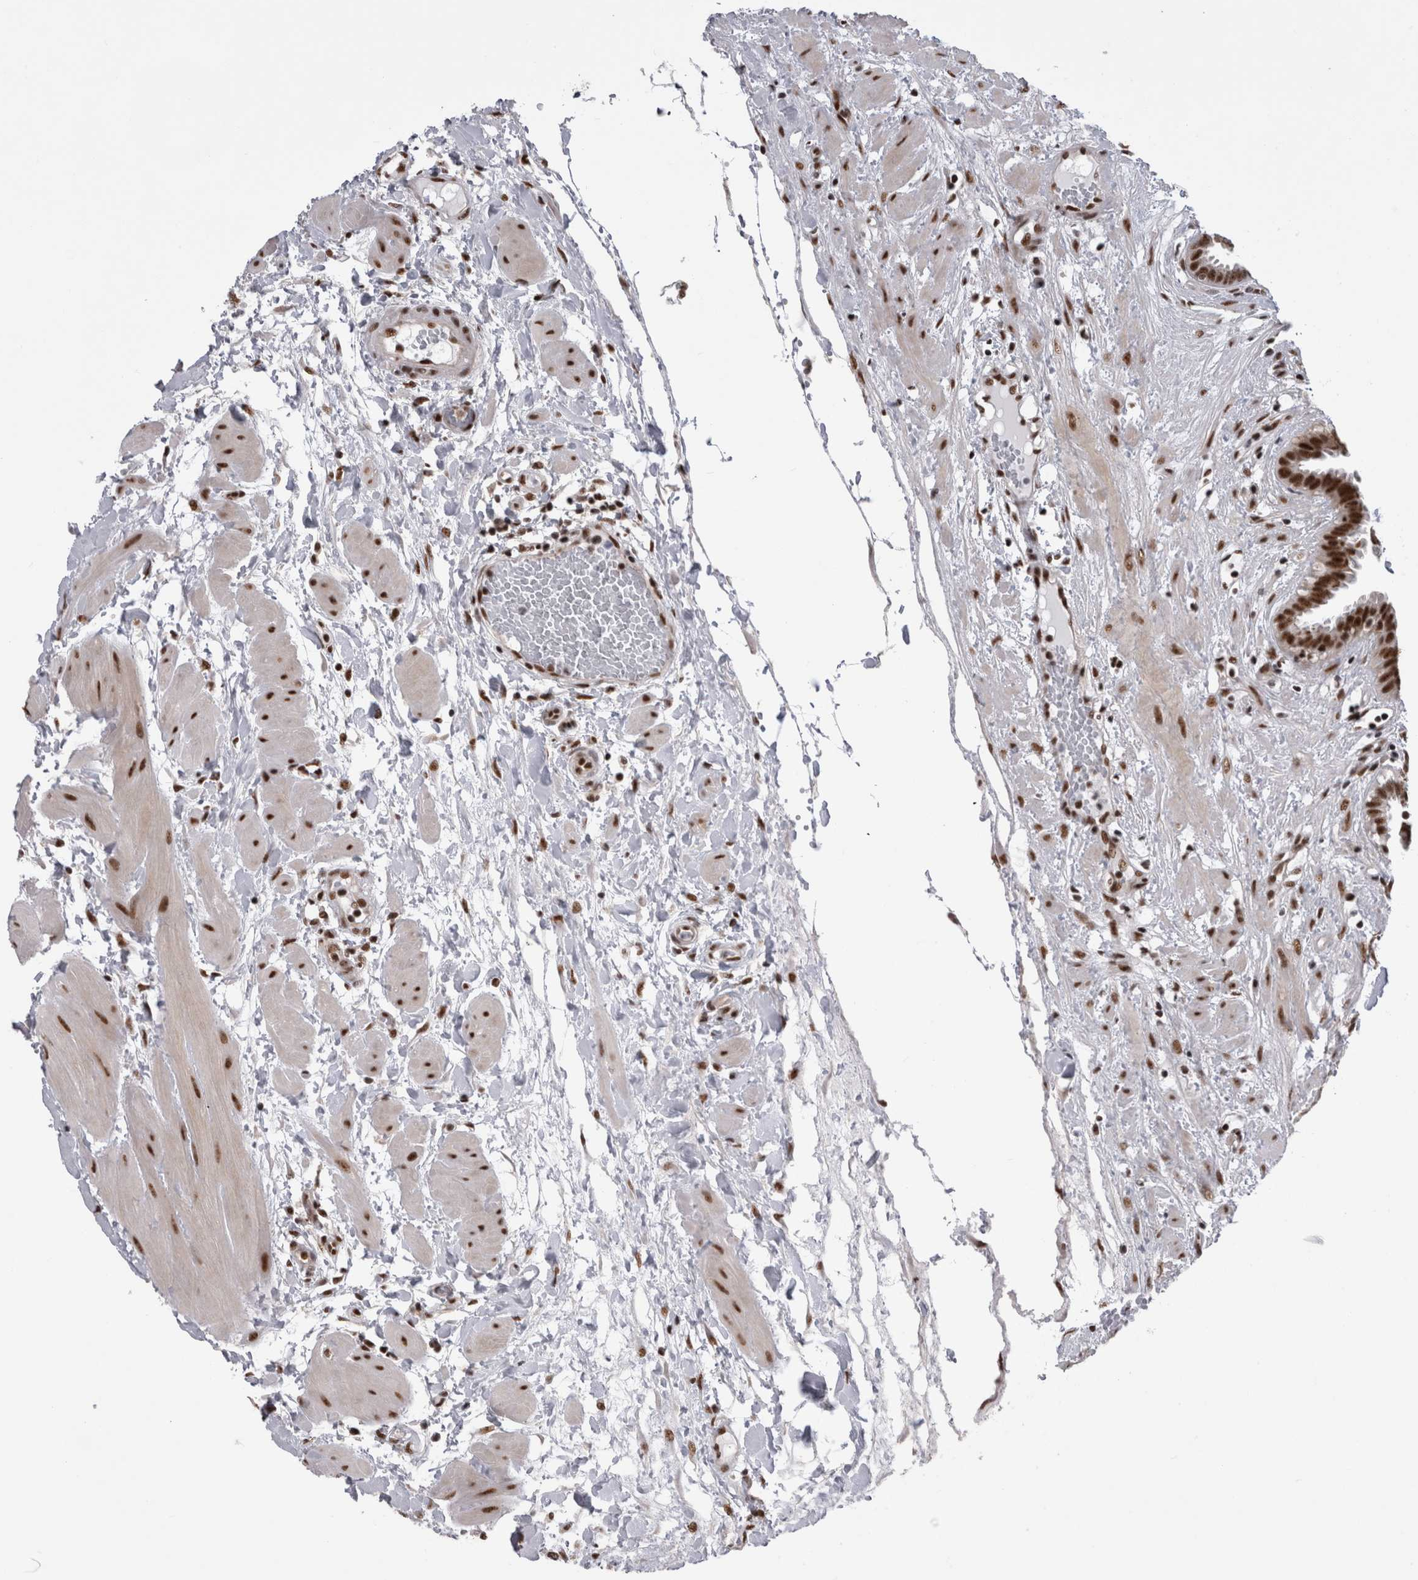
{"staining": {"intensity": "strong", "quantity": ">75%", "location": "nuclear"}, "tissue": "fallopian tube", "cell_type": "Glandular cells", "image_type": "normal", "snomed": [{"axis": "morphology", "description": "Normal tissue, NOS"}, {"axis": "topography", "description": "Fallopian tube"}, {"axis": "topography", "description": "Placenta"}], "caption": "Immunohistochemical staining of unremarkable fallopian tube reveals >75% levels of strong nuclear protein expression in approximately >75% of glandular cells. Immunohistochemistry (ihc) stains the protein of interest in brown and the nuclei are stained blue.", "gene": "CDK11A", "patient": {"sex": "female", "age": 32}}